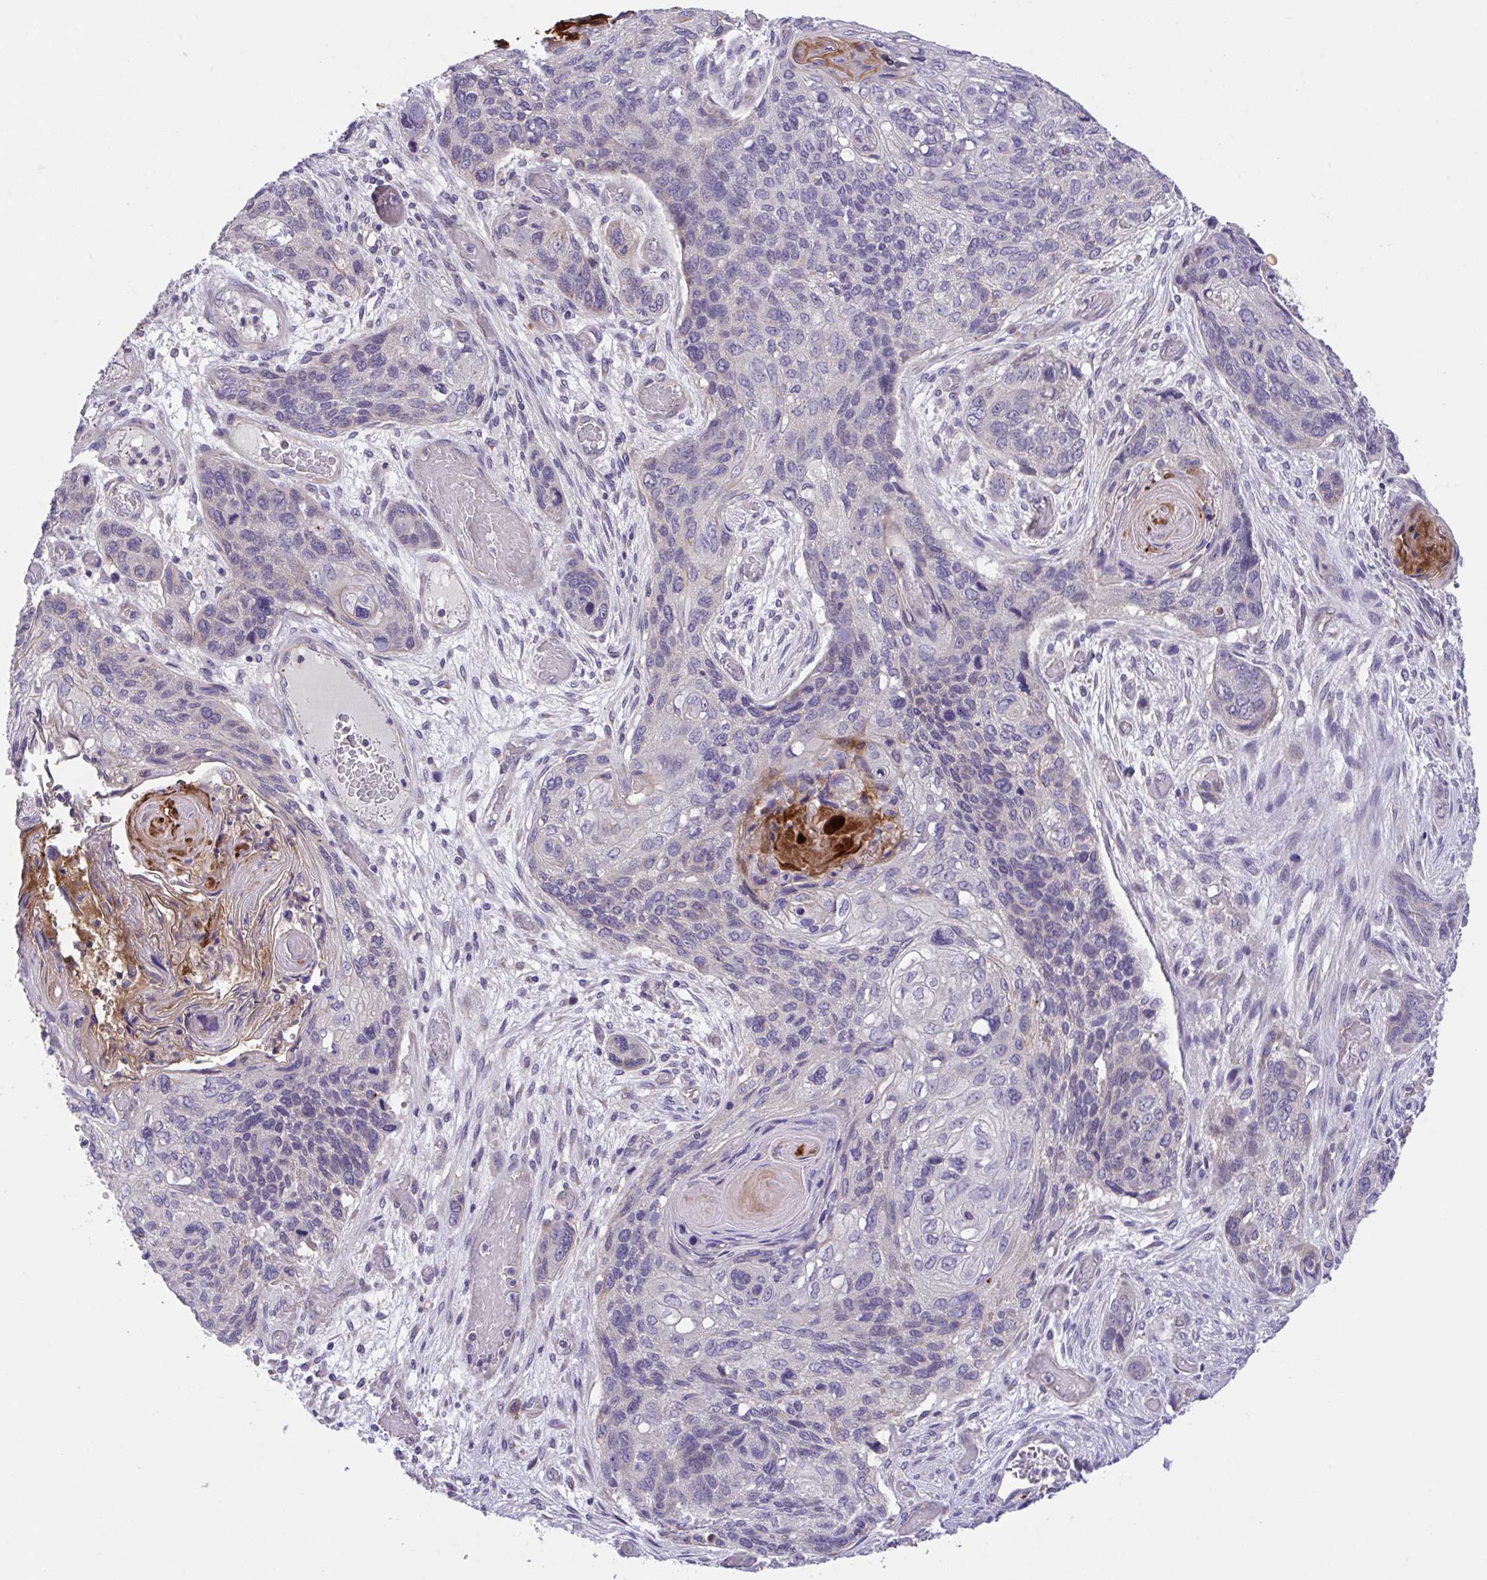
{"staining": {"intensity": "negative", "quantity": "none", "location": "none"}, "tissue": "lung cancer", "cell_type": "Tumor cells", "image_type": "cancer", "snomed": [{"axis": "morphology", "description": "Squamous cell carcinoma, NOS"}, {"axis": "morphology", "description": "Squamous cell carcinoma, metastatic, NOS"}, {"axis": "topography", "description": "Lymph node"}, {"axis": "topography", "description": "Lung"}], "caption": "Image shows no protein staining in tumor cells of lung cancer (metastatic squamous cell carcinoma) tissue. (DAB immunohistochemistry (IHC) visualized using brightfield microscopy, high magnification).", "gene": "RHOXF1", "patient": {"sex": "male", "age": 41}}